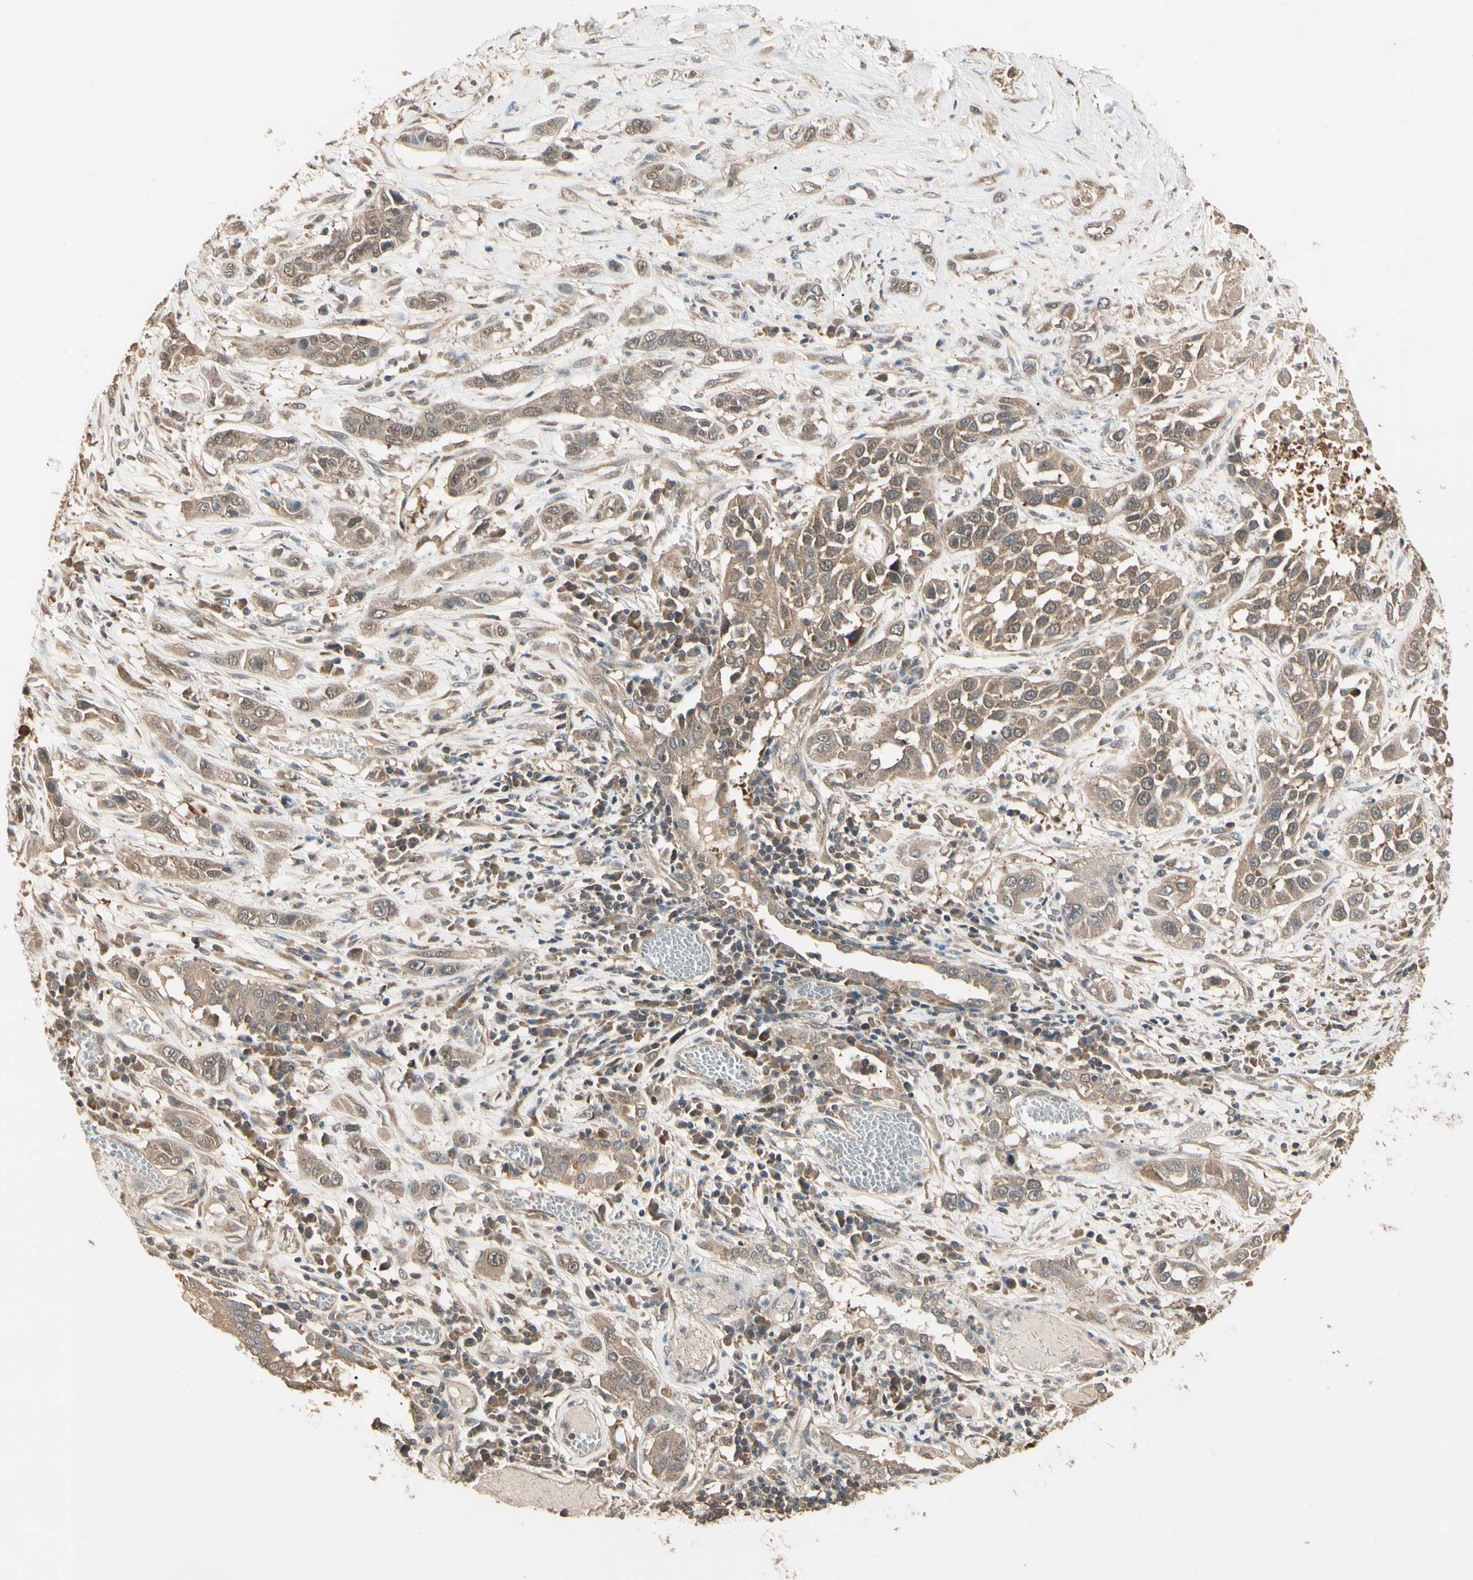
{"staining": {"intensity": "moderate", "quantity": ">75%", "location": "cytoplasmic/membranous"}, "tissue": "lung cancer", "cell_type": "Tumor cells", "image_type": "cancer", "snomed": [{"axis": "morphology", "description": "Squamous cell carcinoma, NOS"}, {"axis": "topography", "description": "Lung"}], "caption": "IHC (DAB) staining of lung squamous cell carcinoma reveals moderate cytoplasmic/membranous protein positivity in about >75% of tumor cells. (Brightfield microscopy of DAB IHC at high magnification).", "gene": "CCT7", "patient": {"sex": "male", "age": 71}}